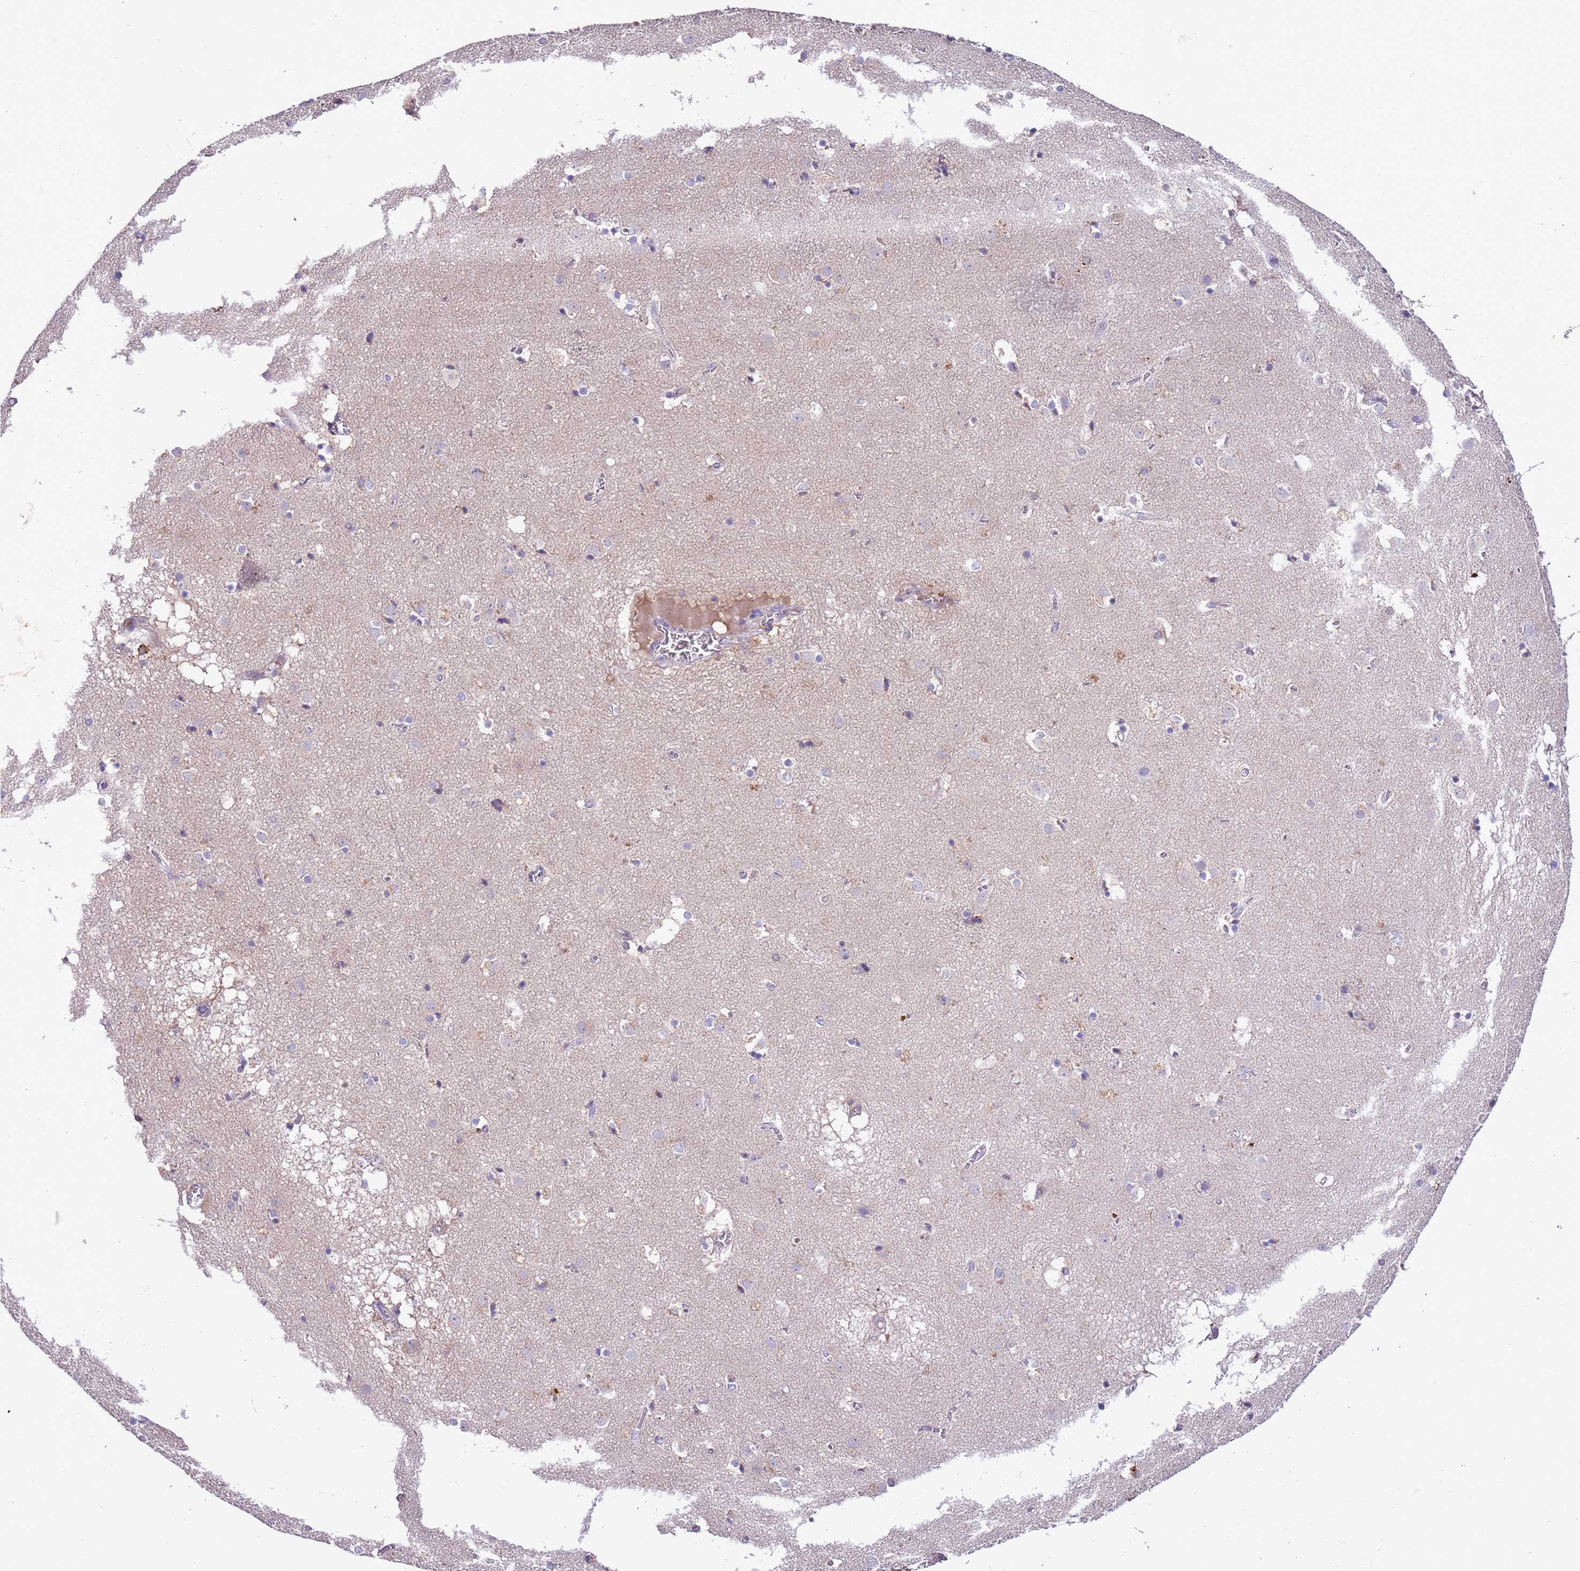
{"staining": {"intensity": "negative", "quantity": "none", "location": "none"}, "tissue": "caudate", "cell_type": "Glial cells", "image_type": "normal", "snomed": [{"axis": "morphology", "description": "Normal tissue, NOS"}, {"axis": "topography", "description": "Lateral ventricle wall"}], "caption": "High power microscopy histopathology image of an IHC photomicrograph of unremarkable caudate, revealing no significant expression in glial cells. (DAB (3,3'-diaminobenzidine) immunohistochemistry with hematoxylin counter stain).", "gene": "HES3", "patient": {"sex": "male", "age": 70}}